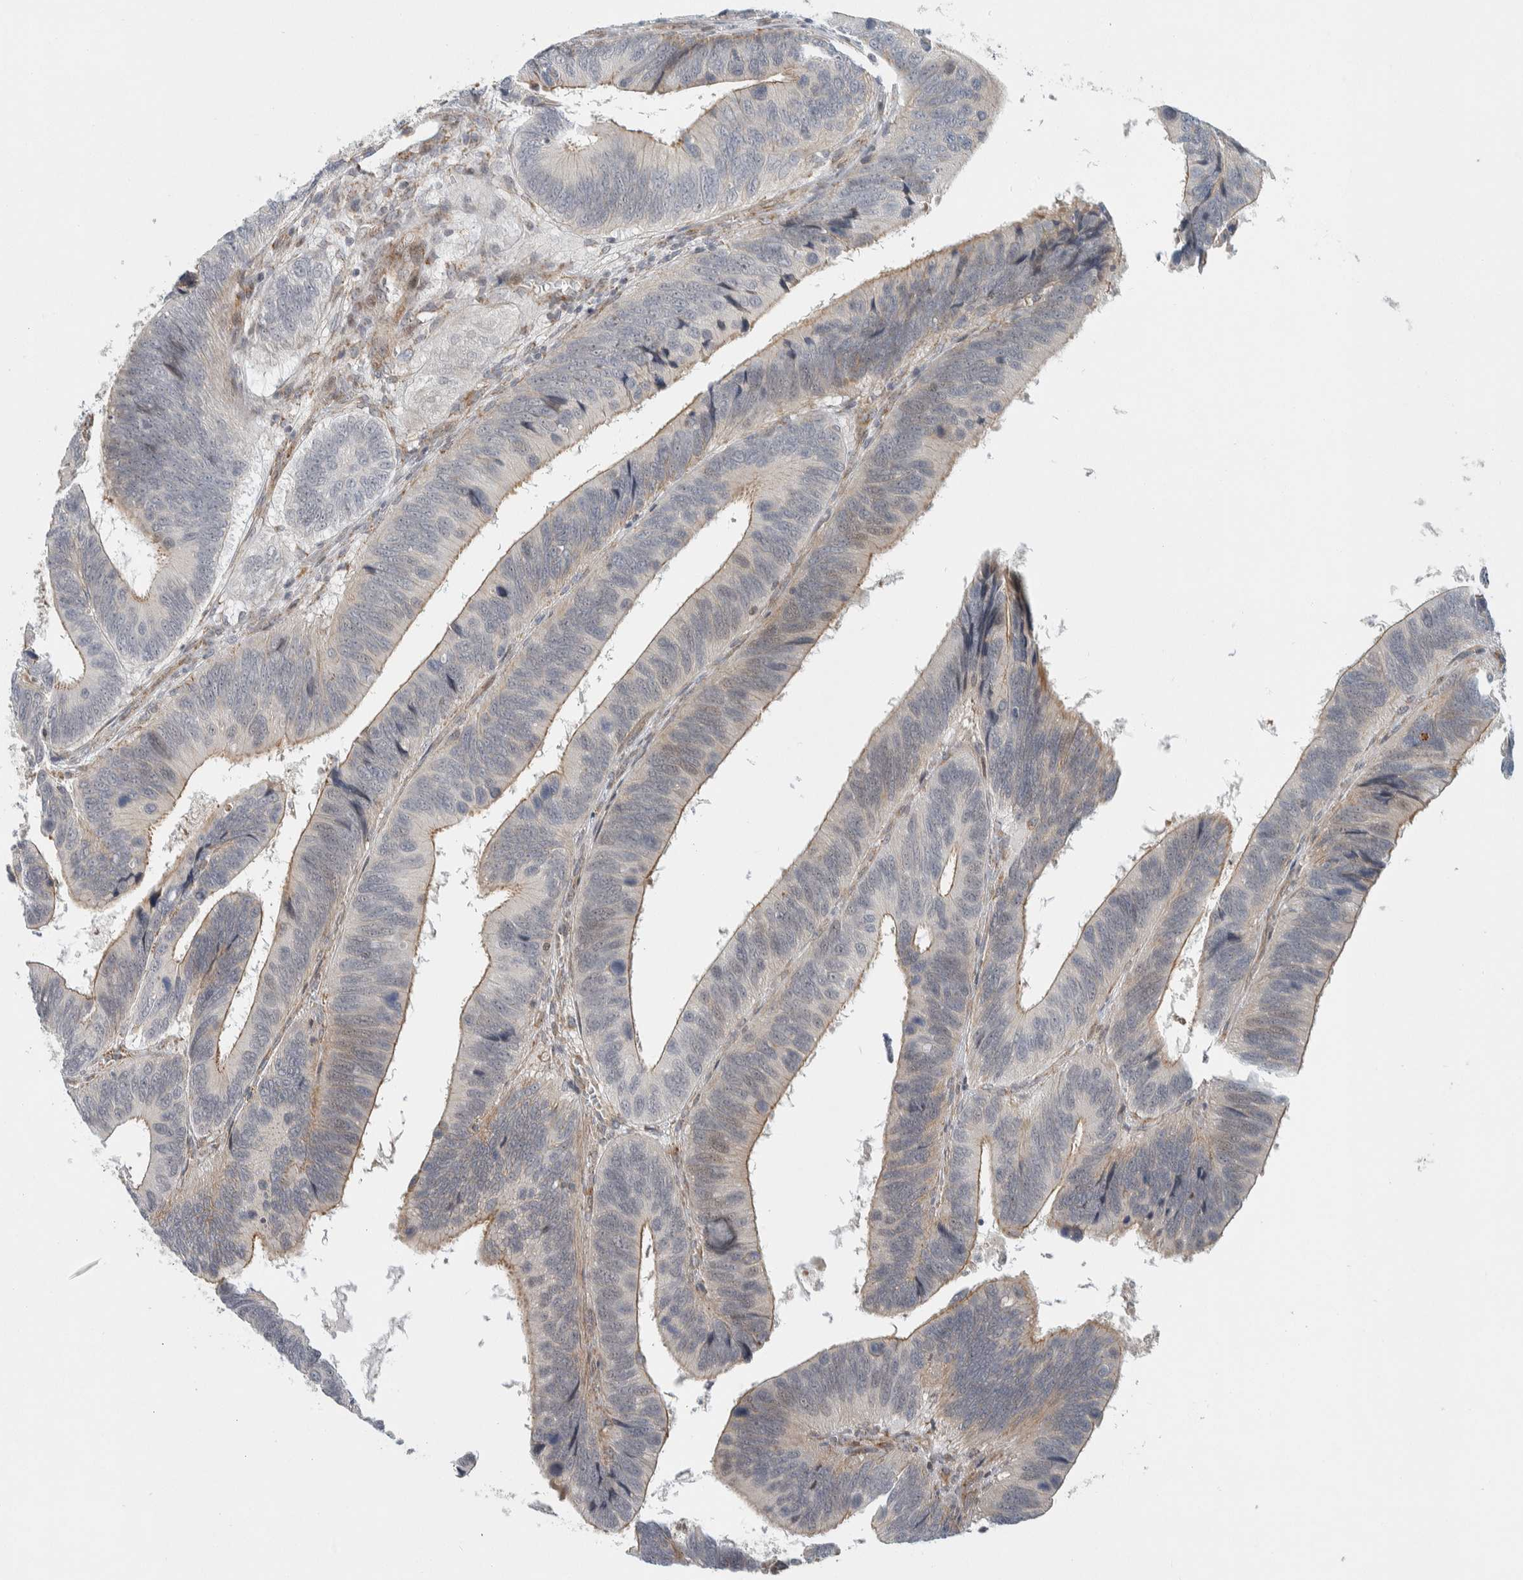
{"staining": {"intensity": "weak", "quantity": "25%-75%", "location": "cytoplasmic/membranous"}, "tissue": "colorectal cancer", "cell_type": "Tumor cells", "image_type": "cancer", "snomed": [{"axis": "morphology", "description": "Adenocarcinoma, NOS"}, {"axis": "topography", "description": "Colon"}], "caption": "DAB immunohistochemical staining of colorectal adenocarcinoma shows weak cytoplasmic/membranous protein staining in approximately 25%-75% of tumor cells. Immunohistochemistry stains the protein of interest in brown and the nuclei are stained blue.", "gene": "AFP", "patient": {"sex": "male", "age": 72}}